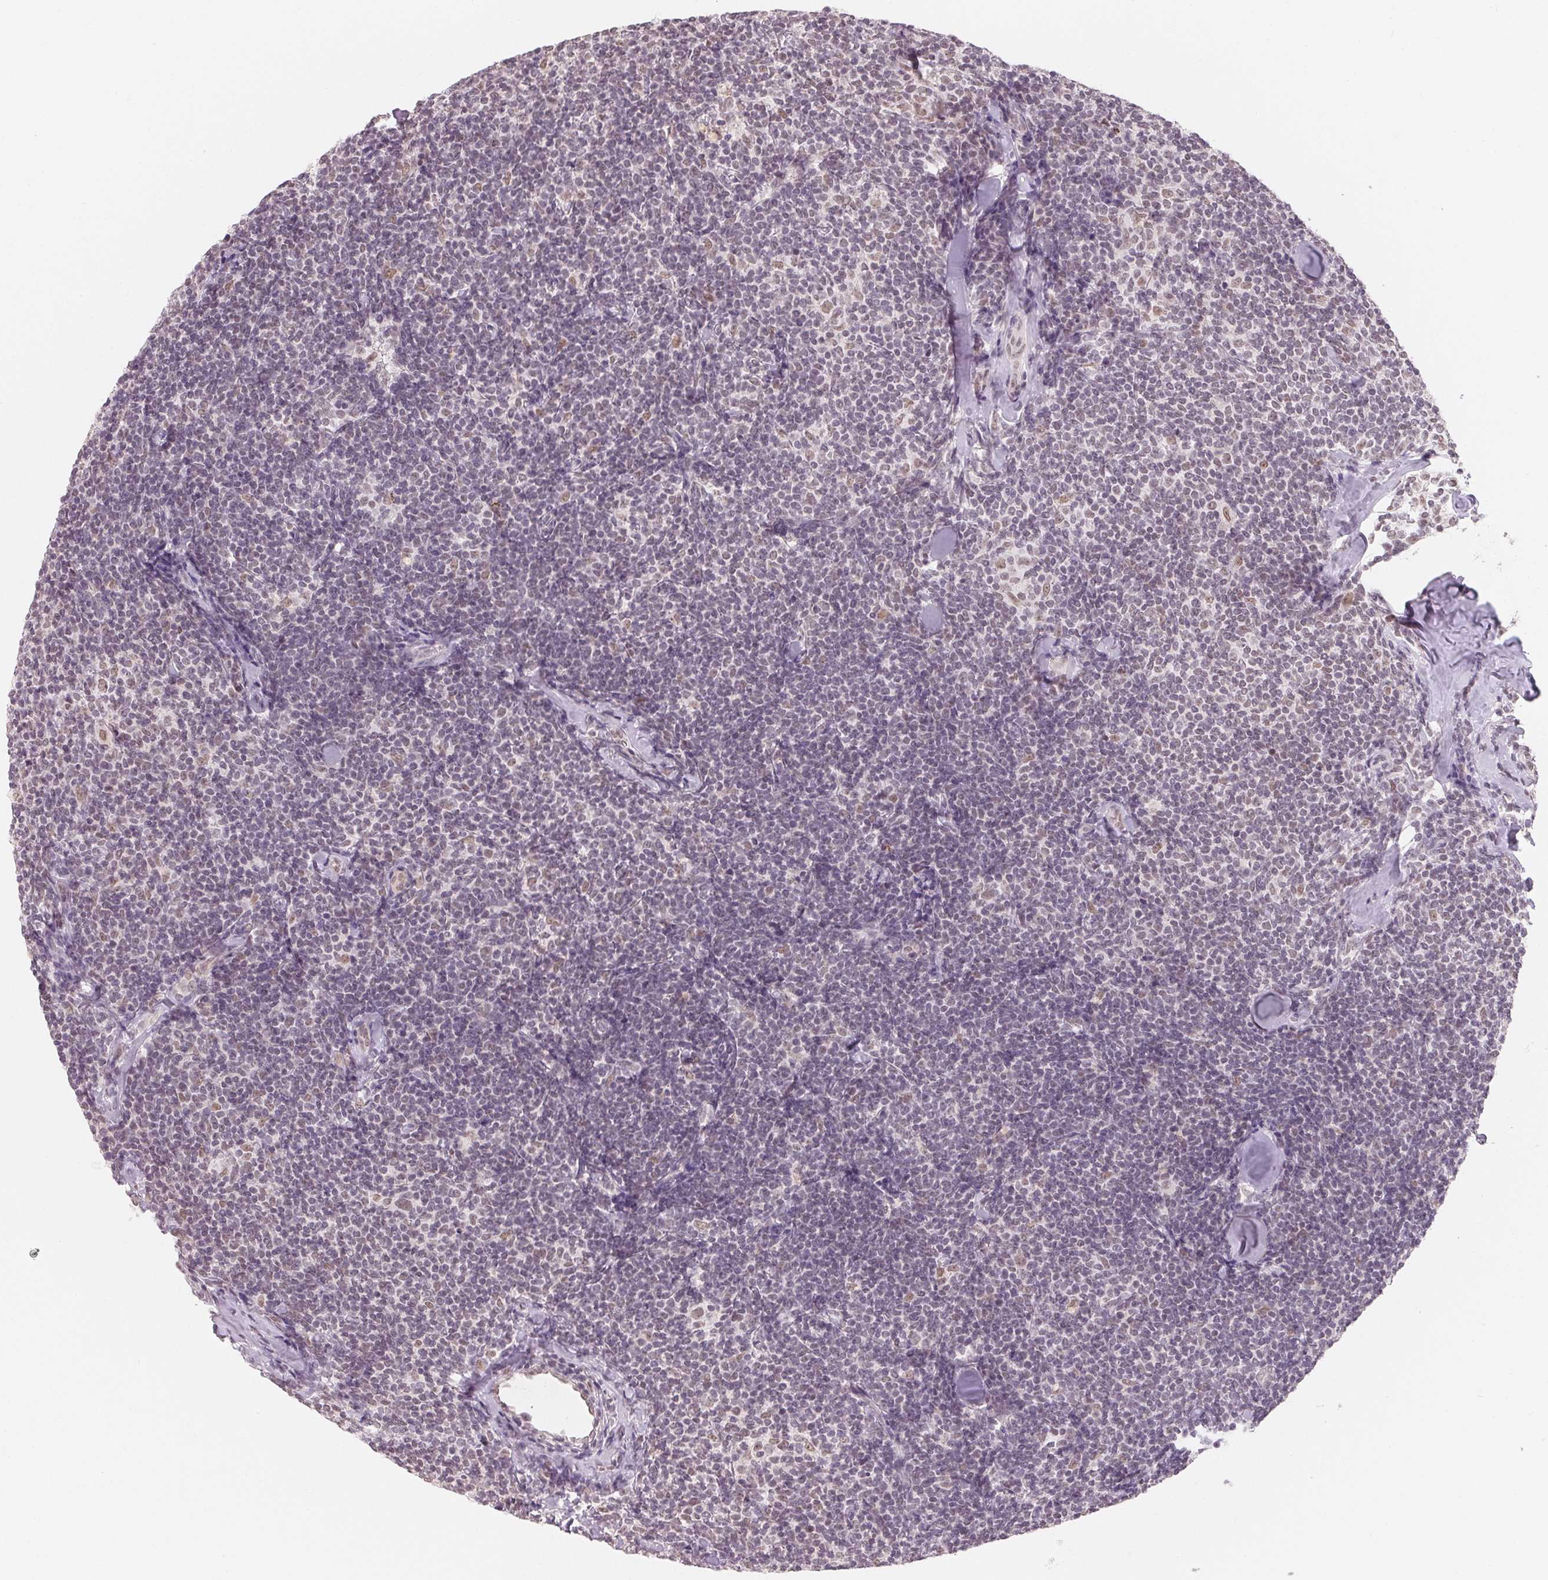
{"staining": {"intensity": "negative", "quantity": "none", "location": "none"}, "tissue": "lymphoma", "cell_type": "Tumor cells", "image_type": "cancer", "snomed": [{"axis": "morphology", "description": "Malignant lymphoma, non-Hodgkin's type, Low grade"}, {"axis": "topography", "description": "Lymph node"}], "caption": "IHC photomicrograph of lymphoma stained for a protein (brown), which demonstrates no positivity in tumor cells.", "gene": "NXF3", "patient": {"sex": "female", "age": 56}}